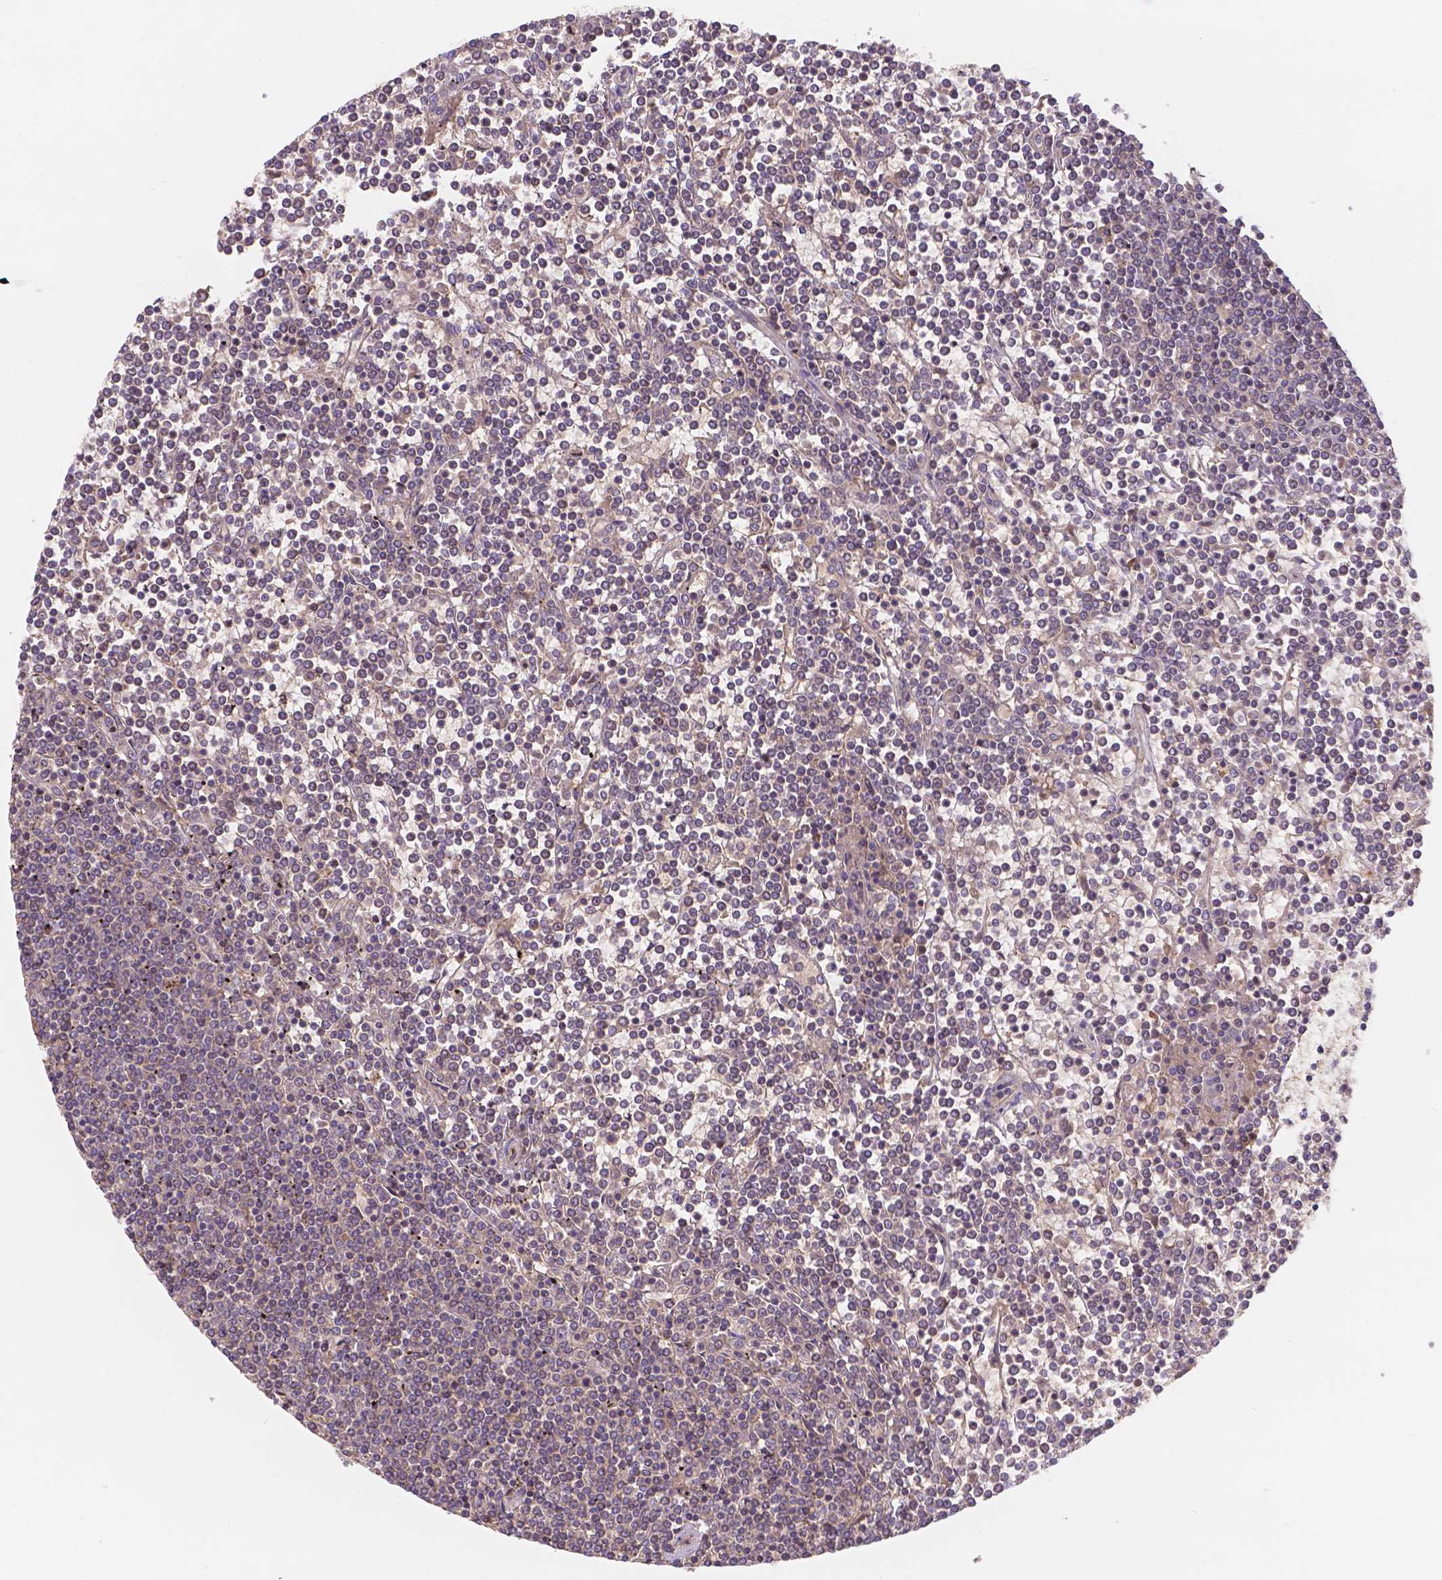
{"staining": {"intensity": "moderate", "quantity": "25%-75%", "location": "cytoplasmic/membranous"}, "tissue": "lymphoma", "cell_type": "Tumor cells", "image_type": "cancer", "snomed": [{"axis": "morphology", "description": "Malignant lymphoma, non-Hodgkin's type, Low grade"}, {"axis": "topography", "description": "Spleen"}], "caption": "Protein analysis of malignant lymphoma, non-Hodgkin's type (low-grade) tissue reveals moderate cytoplasmic/membranous expression in approximately 25%-75% of tumor cells.", "gene": "CDK10", "patient": {"sex": "female", "age": 19}}